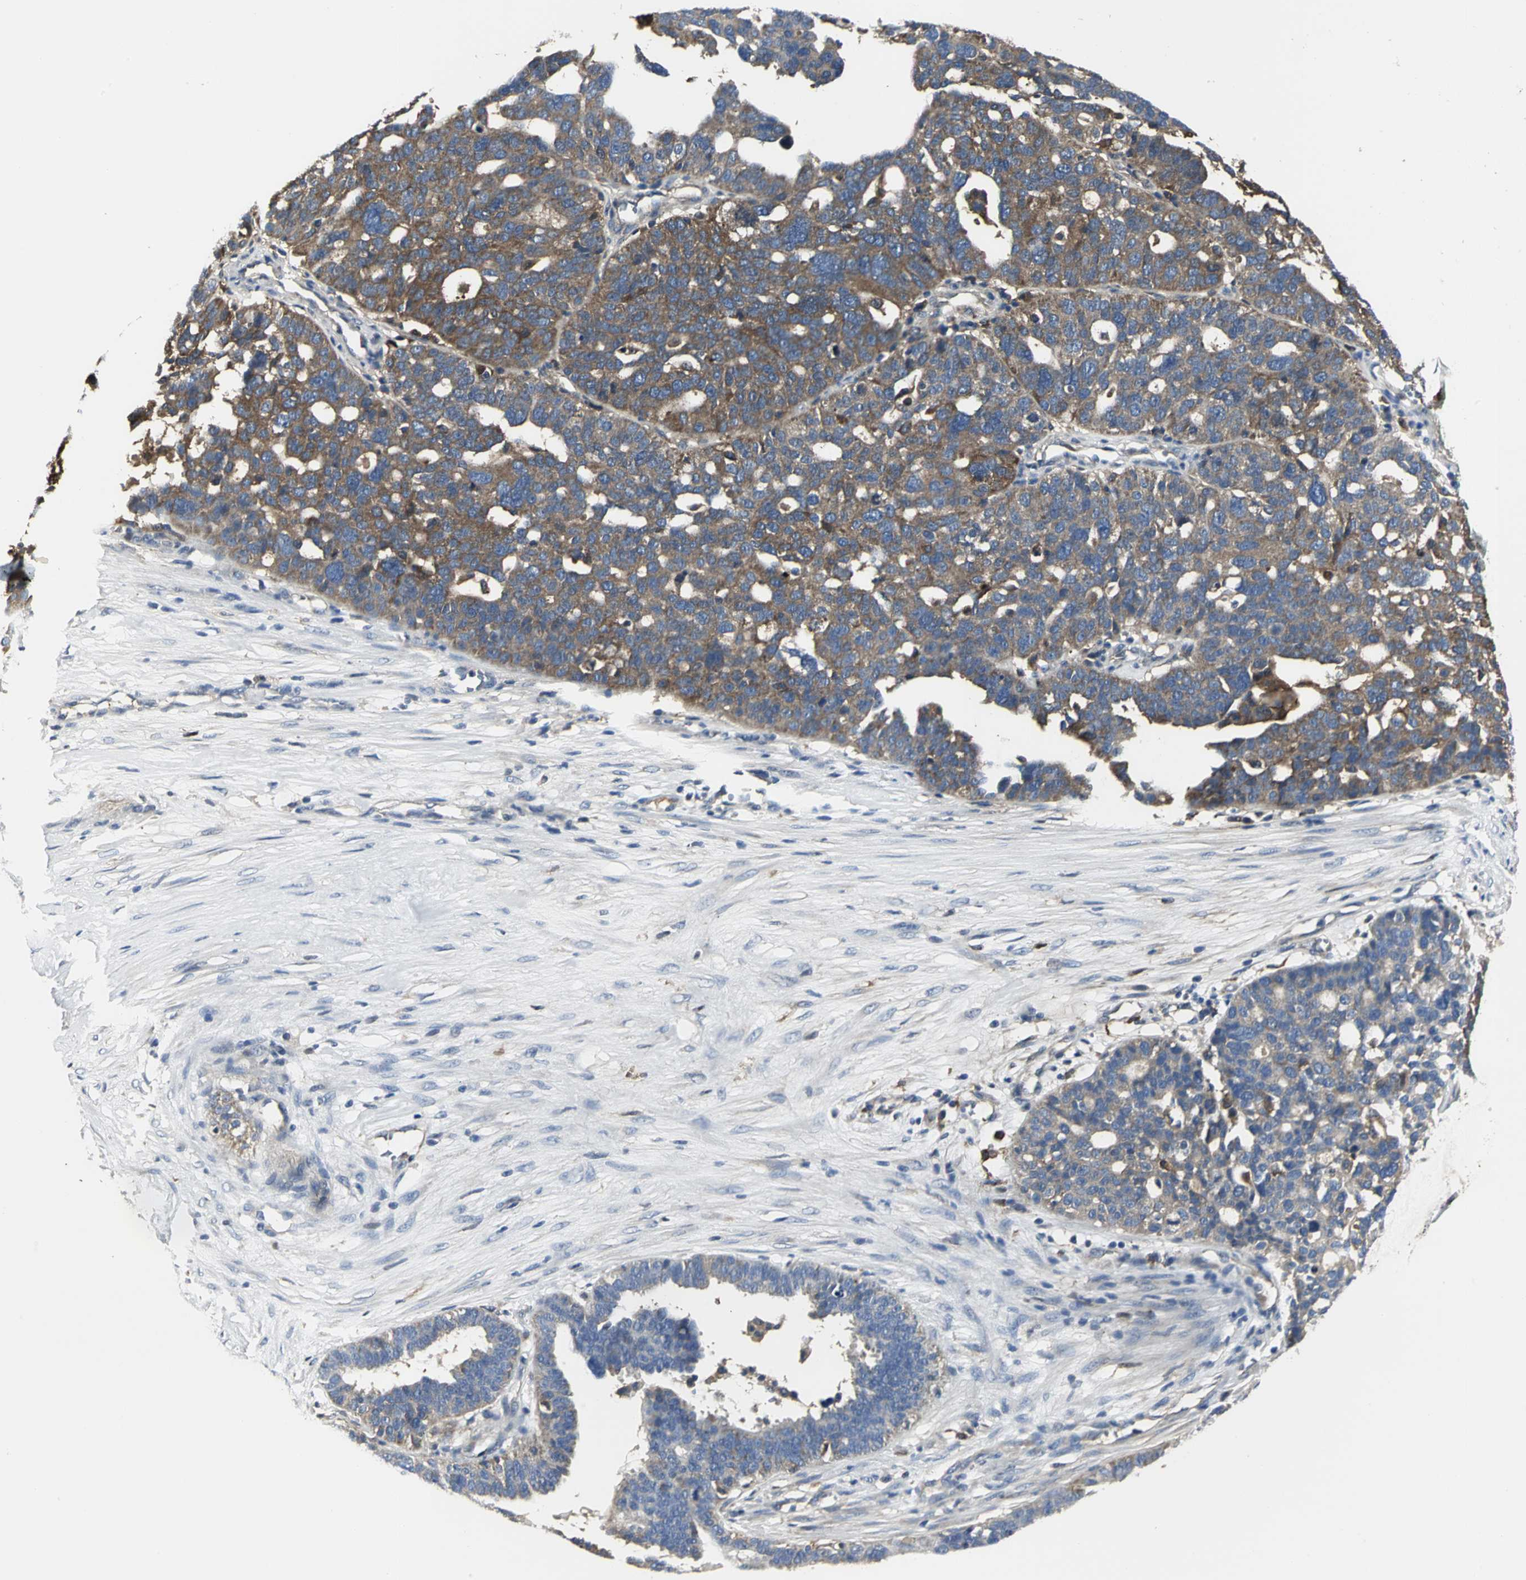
{"staining": {"intensity": "strong", "quantity": ">75%", "location": "cytoplasmic/membranous"}, "tissue": "ovarian cancer", "cell_type": "Tumor cells", "image_type": "cancer", "snomed": [{"axis": "morphology", "description": "Cystadenocarcinoma, serous, NOS"}, {"axis": "topography", "description": "Ovary"}], "caption": "High-power microscopy captured an immunohistochemistry micrograph of serous cystadenocarcinoma (ovarian), revealing strong cytoplasmic/membranous expression in approximately >75% of tumor cells. (DAB = brown stain, brightfield microscopy at high magnification).", "gene": "CHRNB1", "patient": {"sex": "female", "age": 59}}